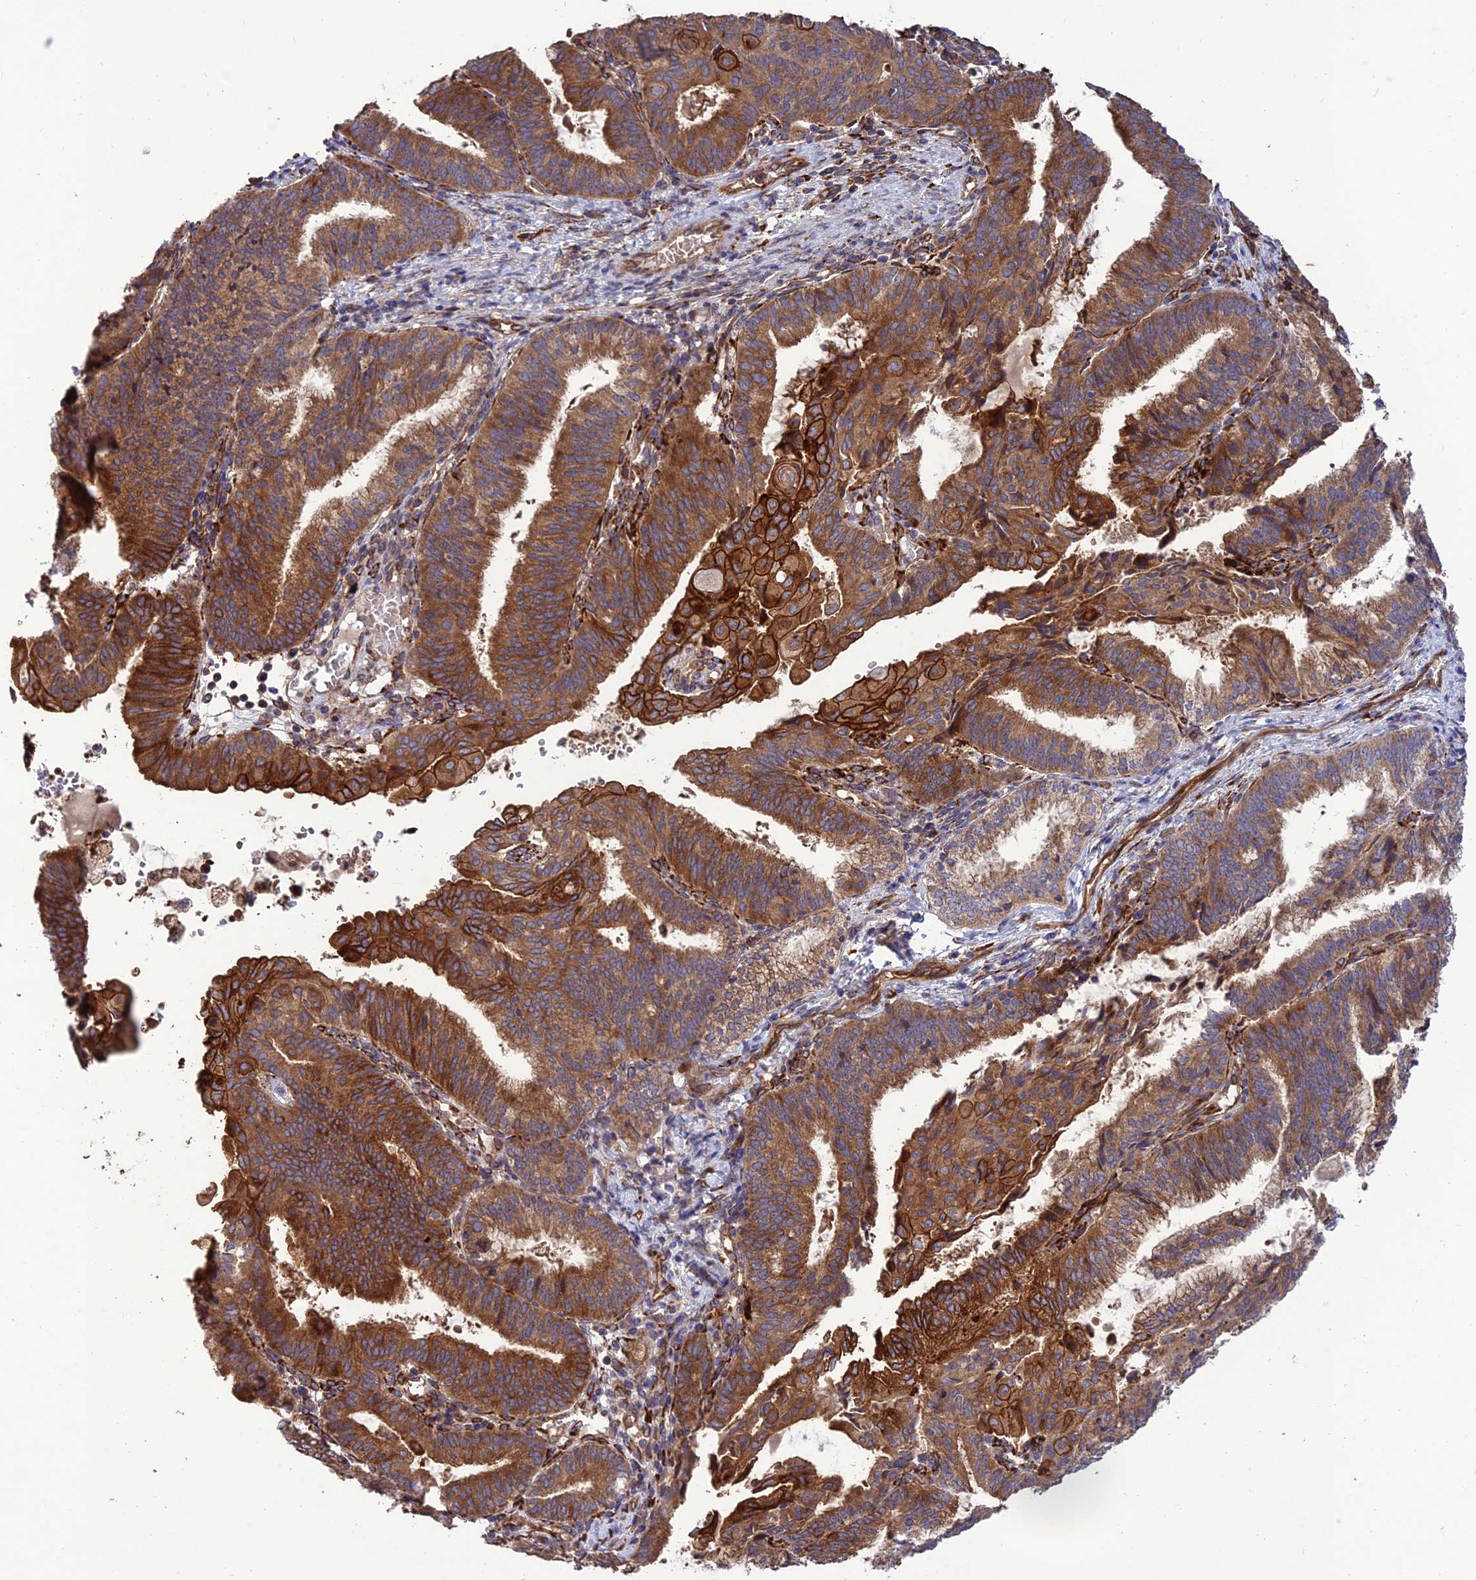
{"staining": {"intensity": "strong", "quantity": "25%-75%", "location": "cytoplasmic/membranous"}, "tissue": "endometrial cancer", "cell_type": "Tumor cells", "image_type": "cancer", "snomed": [{"axis": "morphology", "description": "Adenocarcinoma, NOS"}, {"axis": "topography", "description": "Endometrium"}], "caption": "Immunohistochemical staining of adenocarcinoma (endometrial) reveals high levels of strong cytoplasmic/membranous expression in about 25%-75% of tumor cells.", "gene": "CRTAP", "patient": {"sex": "female", "age": 49}}